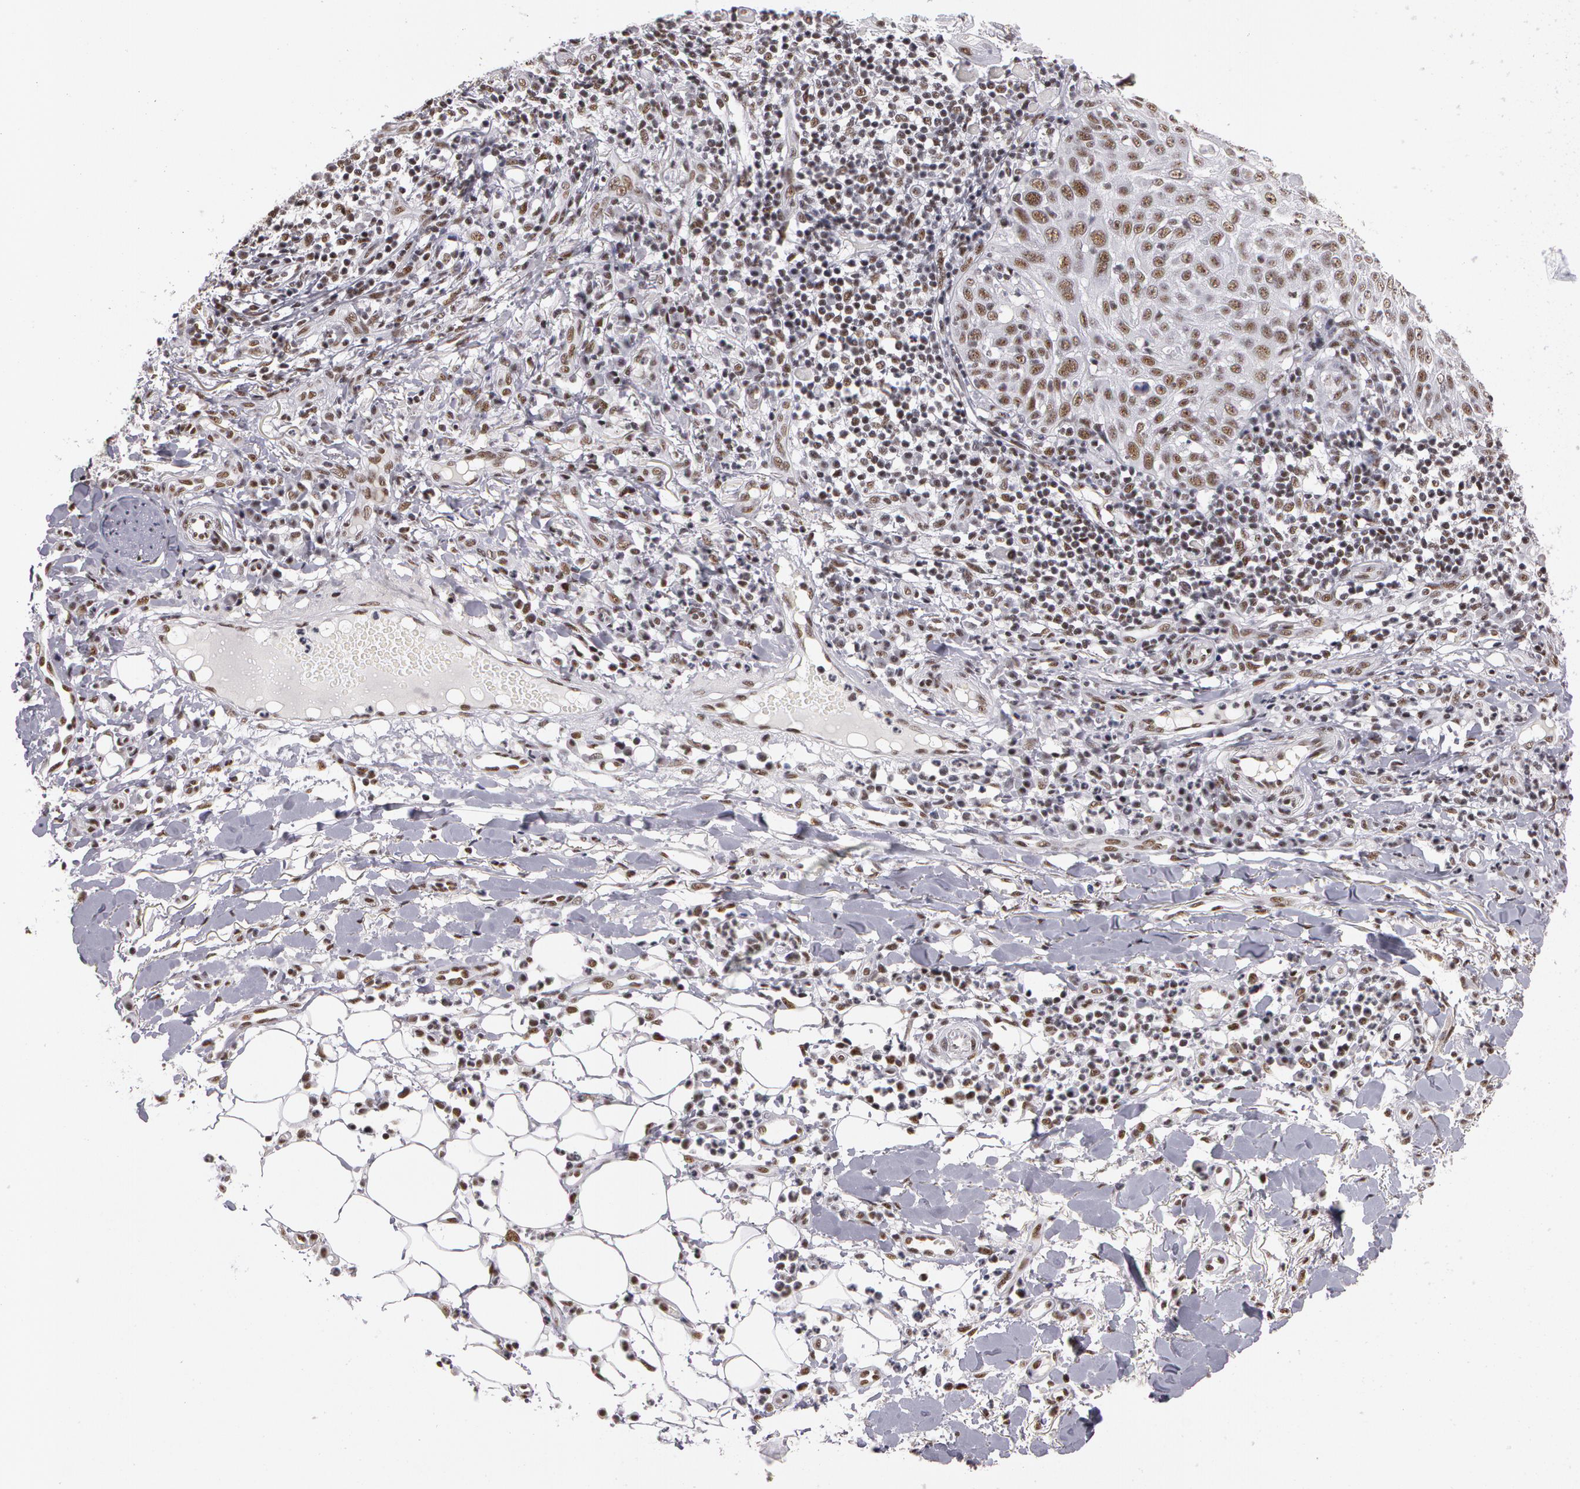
{"staining": {"intensity": "moderate", "quantity": ">75%", "location": "nuclear"}, "tissue": "skin cancer", "cell_type": "Tumor cells", "image_type": "cancer", "snomed": [{"axis": "morphology", "description": "Squamous cell carcinoma, NOS"}, {"axis": "topography", "description": "Skin"}], "caption": "Squamous cell carcinoma (skin) stained with a protein marker exhibits moderate staining in tumor cells.", "gene": "PNN", "patient": {"sex": "female", "age": 89}}